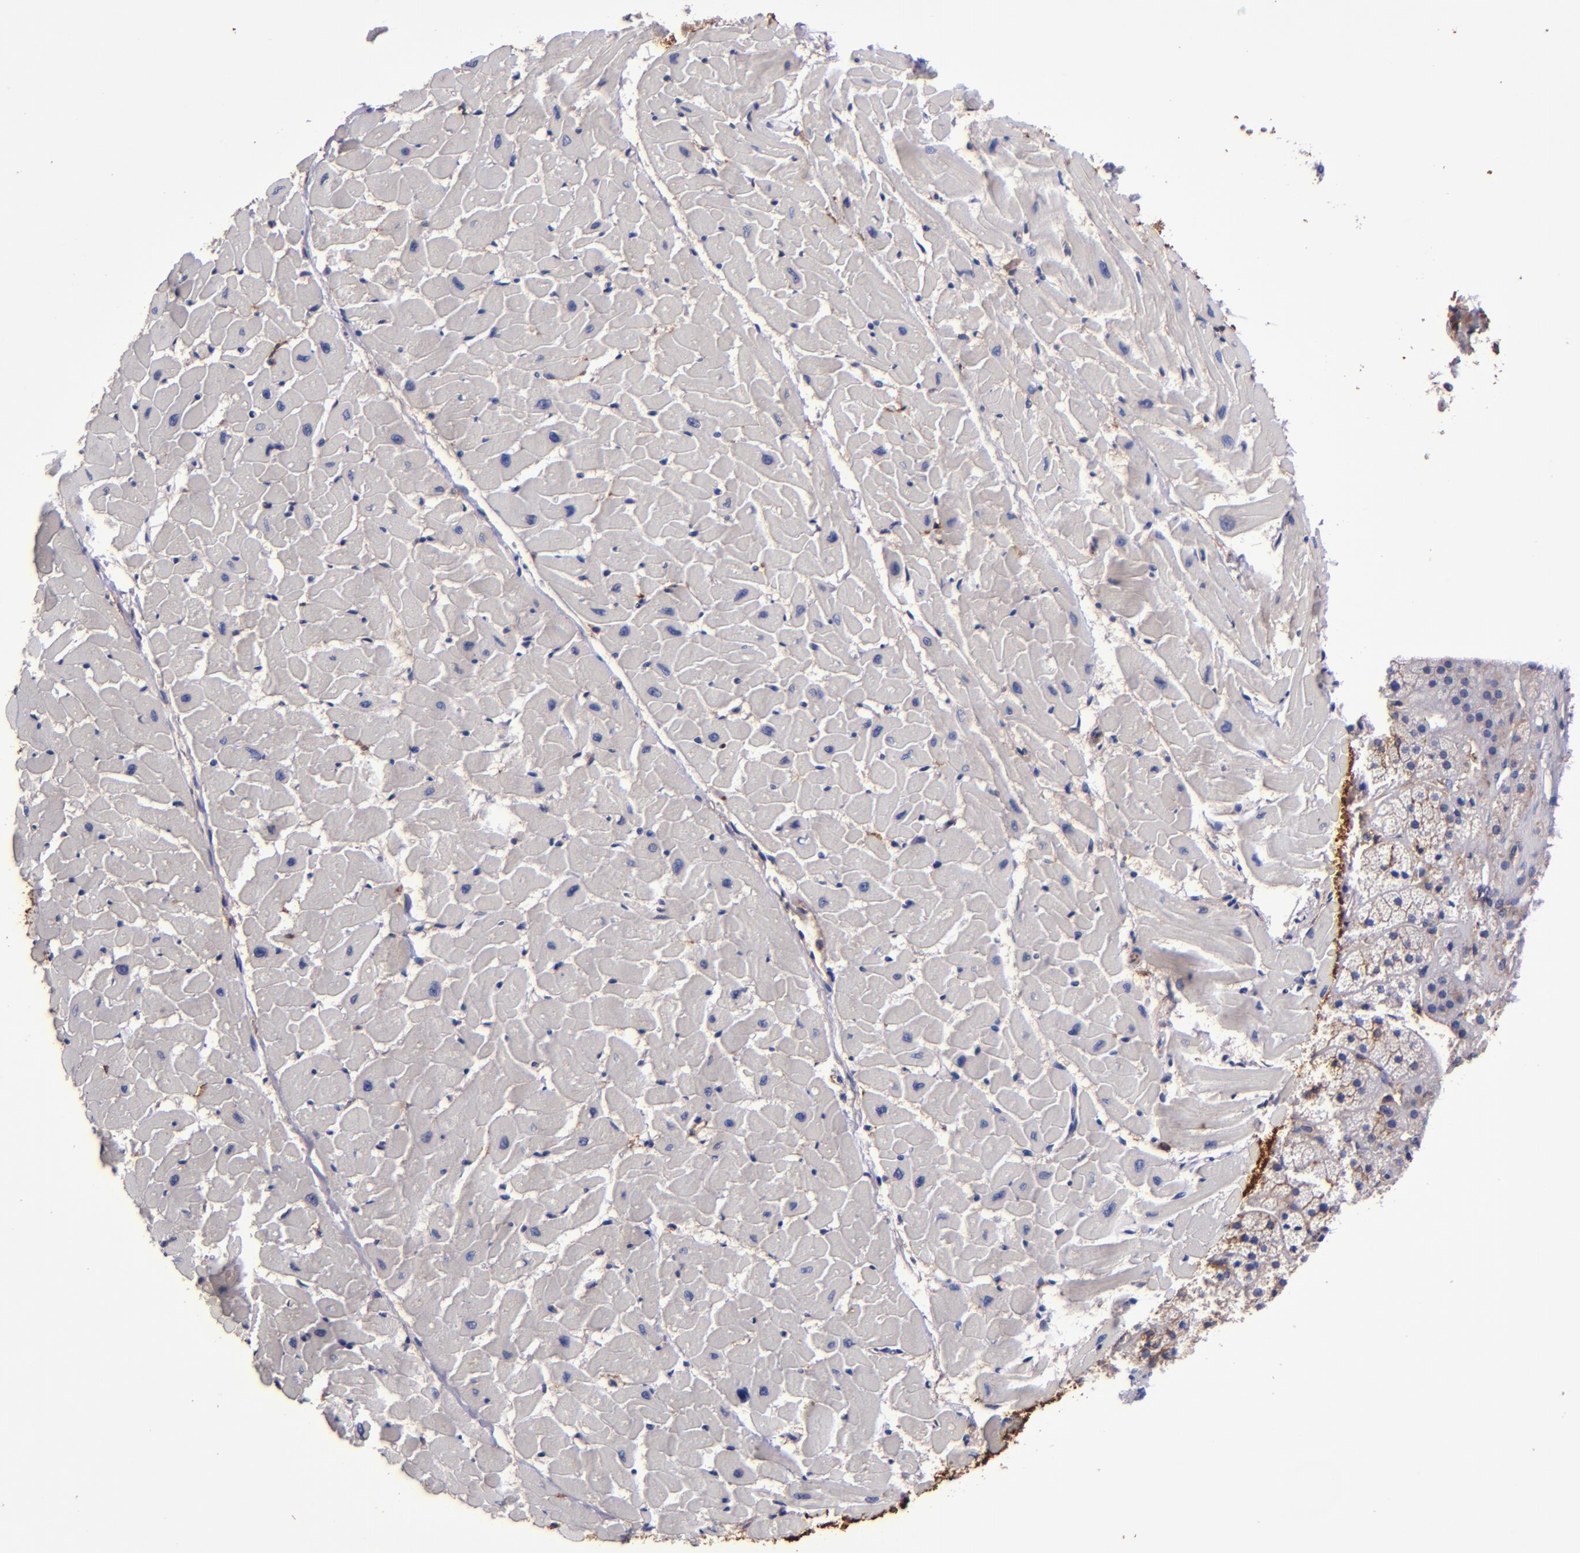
{"staining": {"intensity": "negative", "quantity": "none", "location": "none"}, "tissue": "heart muscle", "cell_type": "Cardiomyocytes", "image_type": "normal", "snomed": [{"axis": "morphology", "description": "Normal tissue, NOS"}, {"axis": "topography", "description": "Heart"}], "caption": "Photomicrograph shows no significant protein positivity in cardiomyocytes of benign heart muscle.", "gene": "SIRPA", "patient": {"sex": "female", "age": 19}}